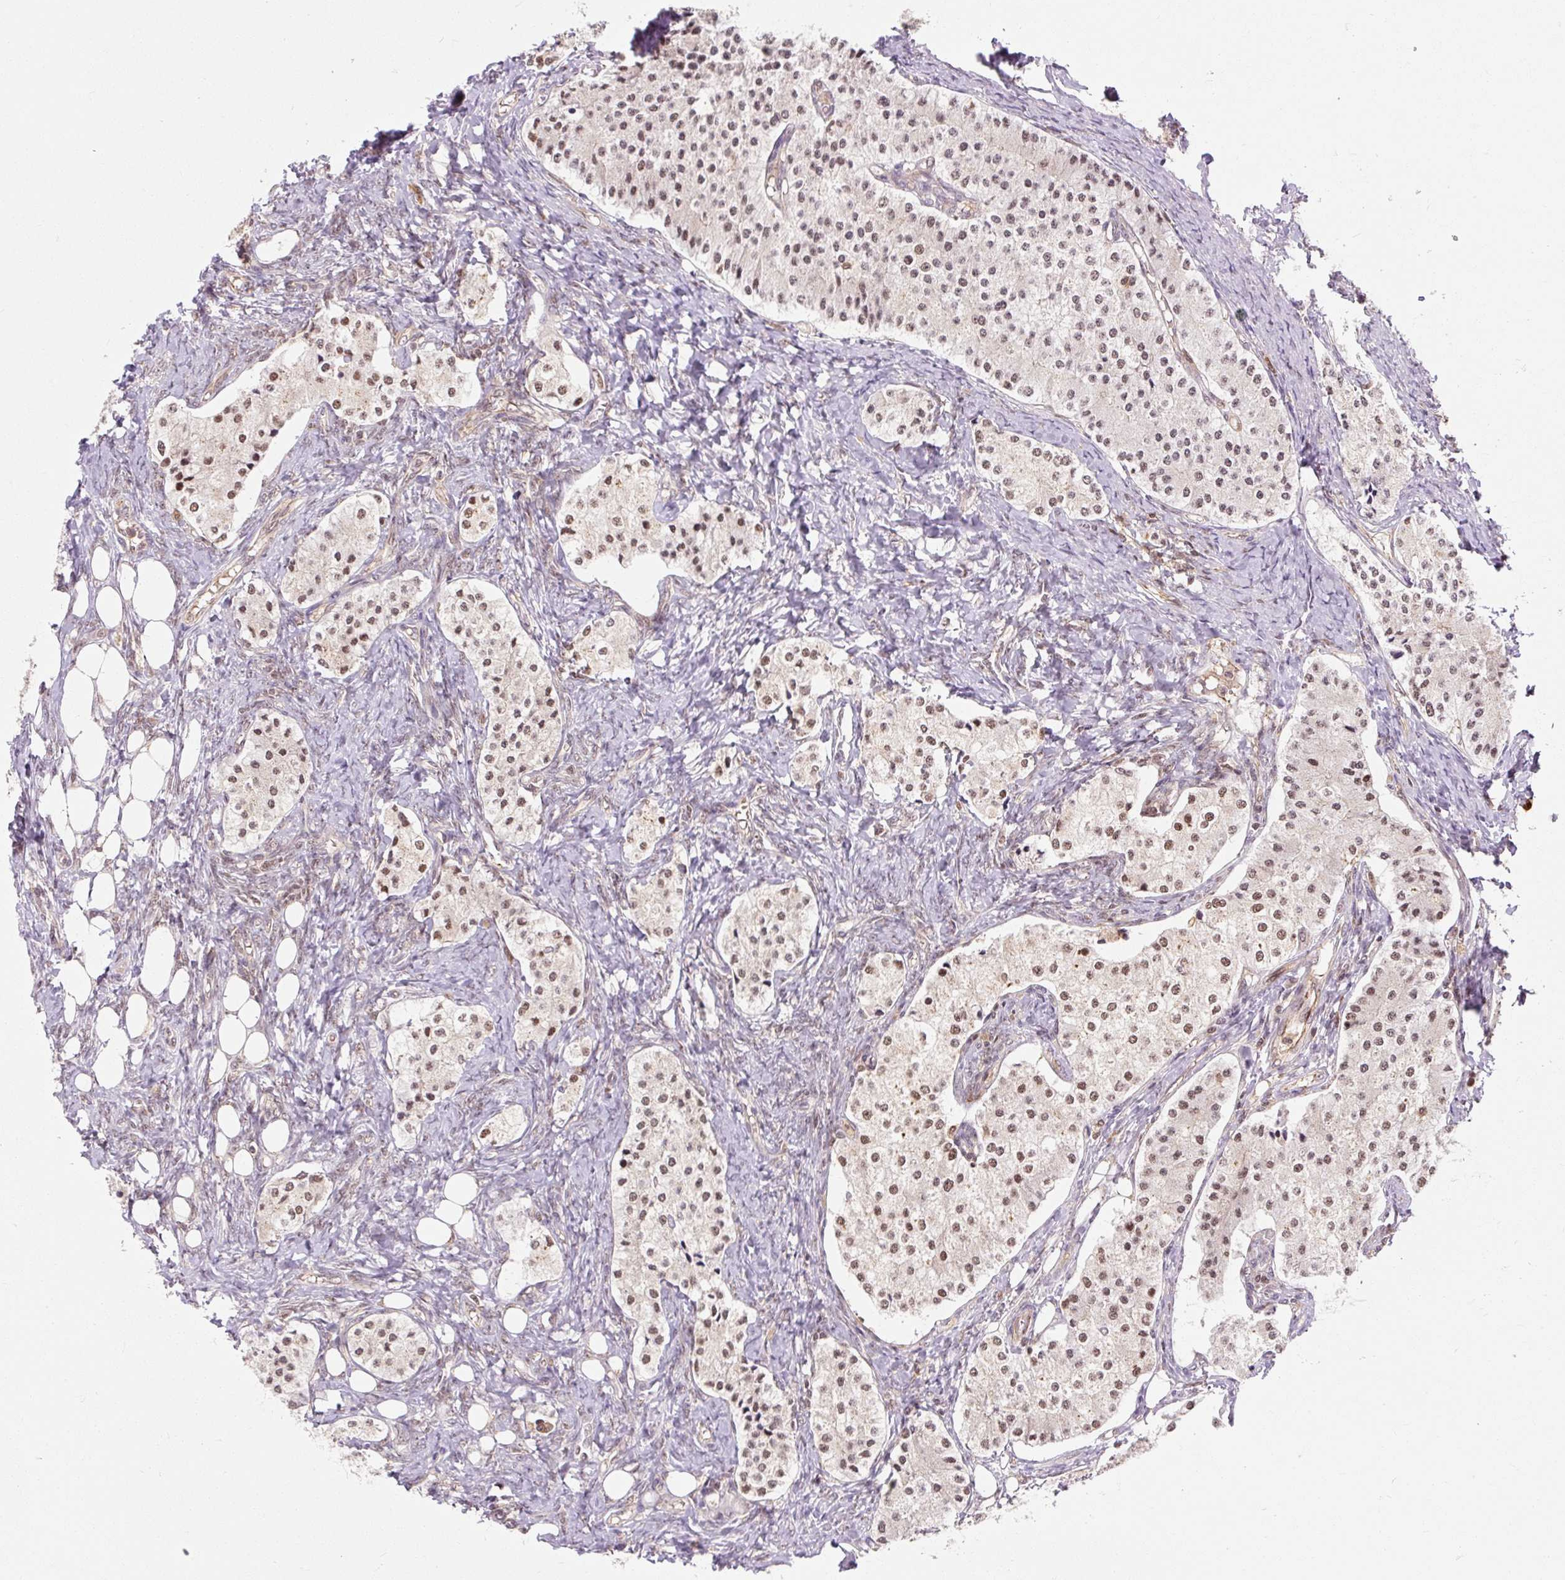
{"staining": {"intensity": "moderate", "quantity": ">75%", "location": "nuclear"}, "tissue": "carcinoid", "cell_type": "Tumor cells", "image_type": "cancer", "snomed": [{"axis": "morphology", "description": "Carcinoid, malignant, NOS"}, {"axis": "topography", "description": "Colon"}], "caption": "Carcinoid (malignant) was stained to show a protein in brown. There is medium levels of moderate nuclear expression in about >75% of tumor cells.", "gene": "CSTF1", "patient": {"sex": "female", "age": 52}}